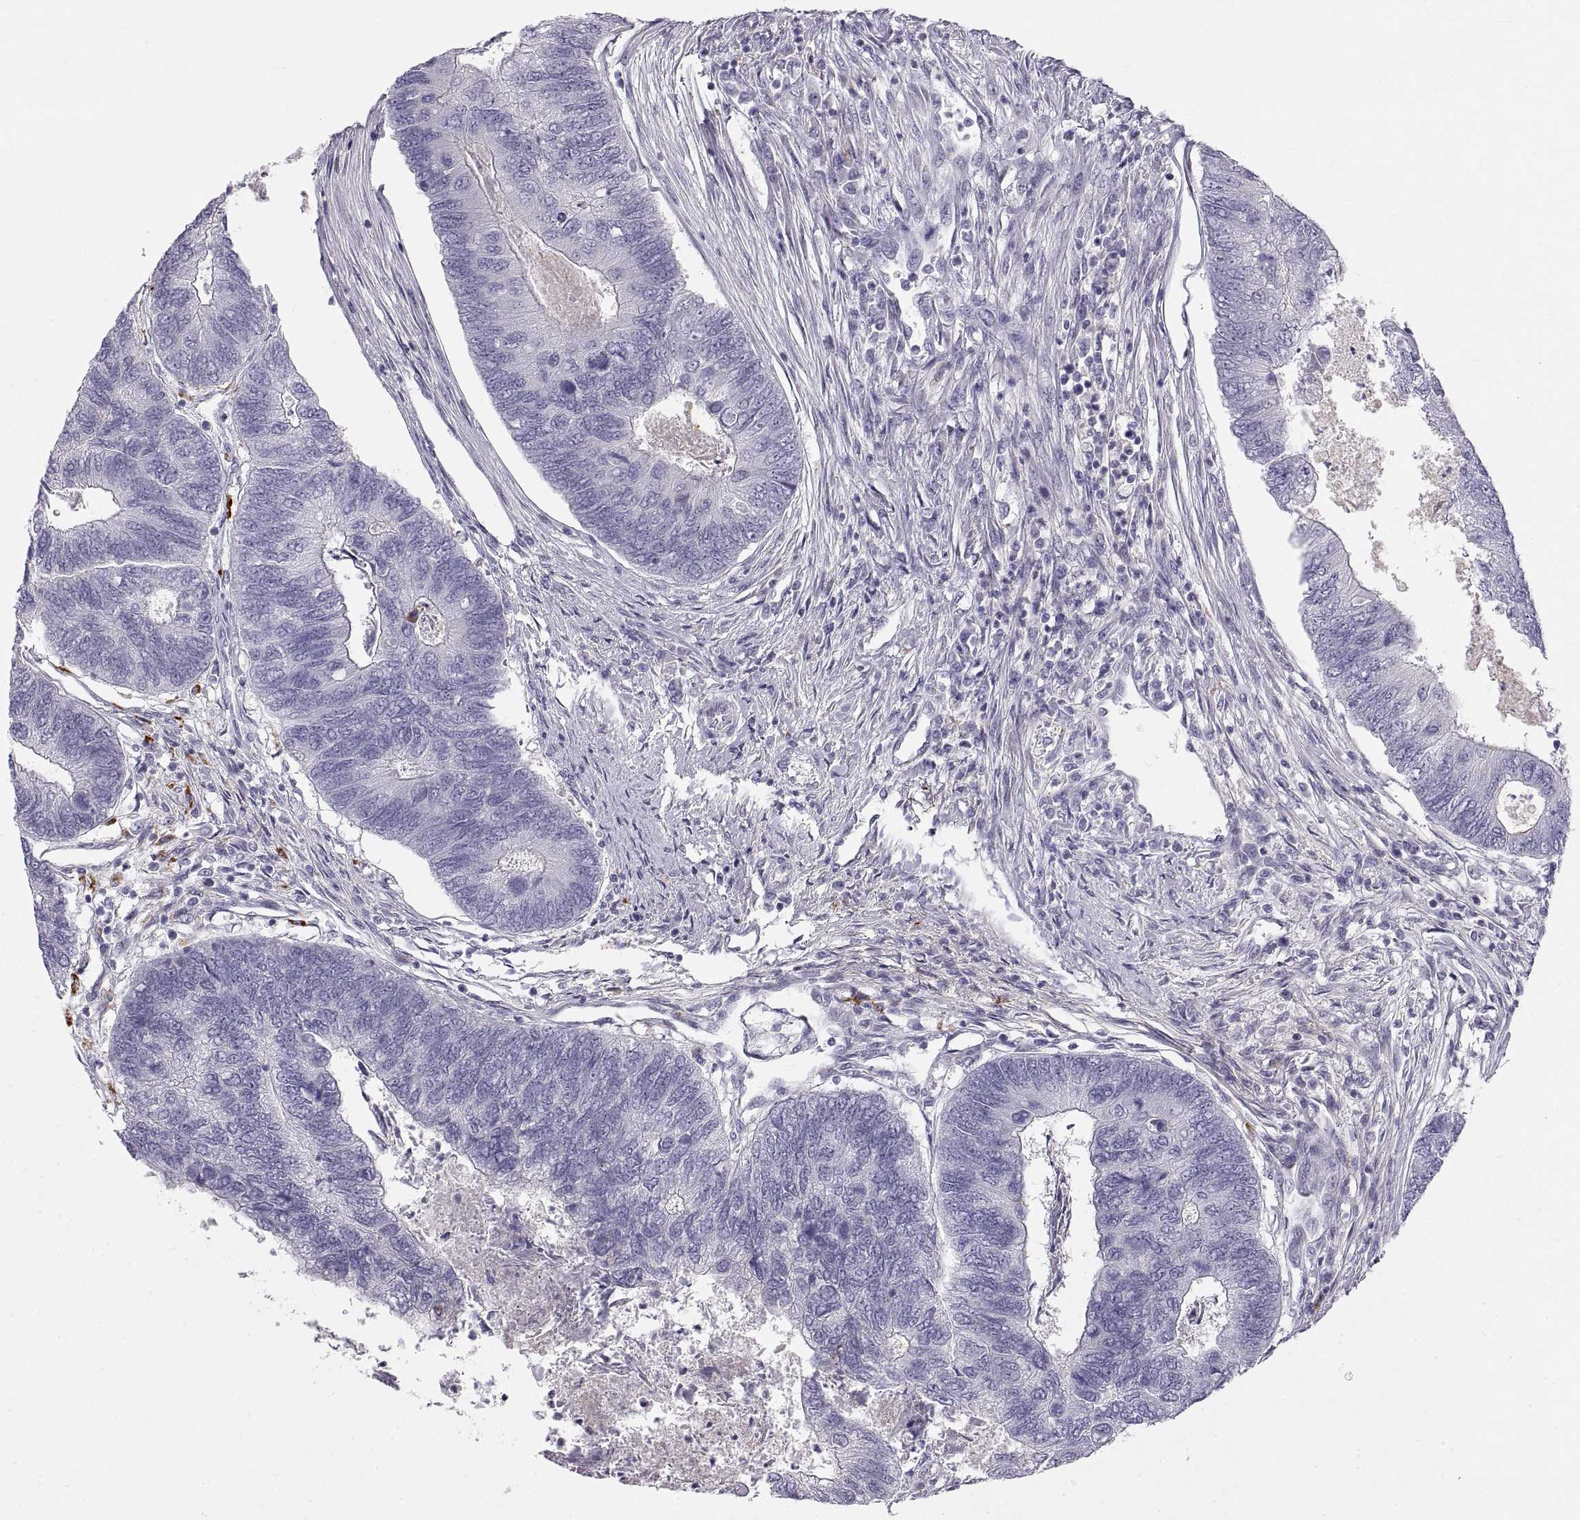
{"staining": {"intensity": "negative", "quantity": "none", "location": "none"}, "tissue": "colorectal cancer", "cell_type": "Tumor cells", "image_type": "cancer", "snomed": [{"axis": "morphology", "description": "Adenocarcinoma, NOS"}, {"axis": "topography", "description": "Colon"}], "caption": "Tumor cells show no significant protein expression in colorectal adenocarcinoma.", "gene": "CRYBB3", "patient": {"sex": "female", "age": 67}}